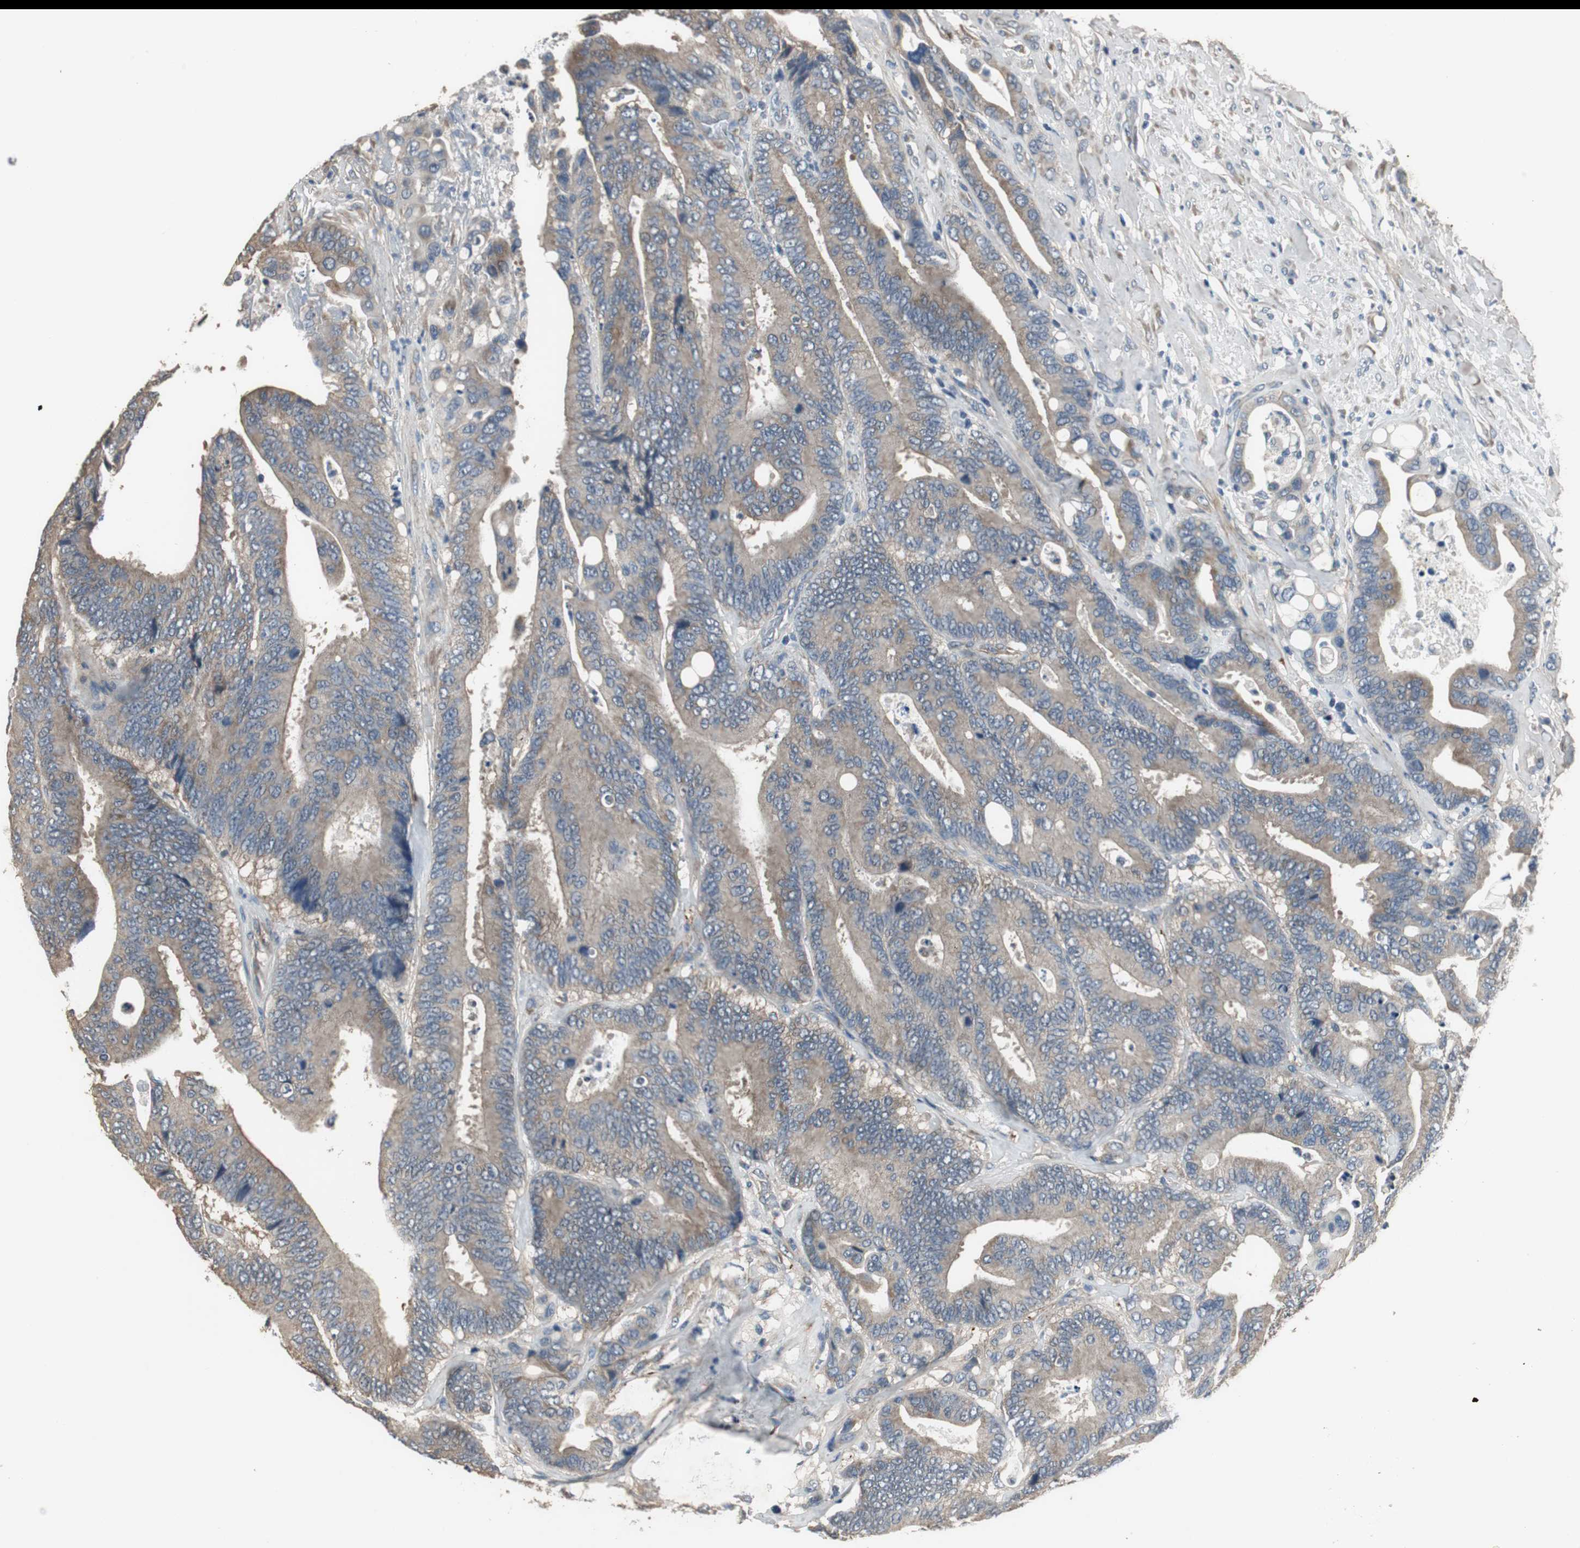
{"staining": {"intensity": "weak", "quantity": ">75%", "location": "cytoplasmic/membranous"}, "tissue": "colorectal cancer", "cell_type": "Tumor cells", "image_type": "cancer", "snomed": [{"axis": "morphology", "description": "Normal tissue, NOS"}, {"axis": "morphology", "description": "Adenocarcinoma, NOS"}, {"axis": "topography", "description": "Colon"}], "caption": "Tumor cells display low levels of weak cytoplasmic/membranous expression in approximately >75% of cells in human colorectal adenocarcinoma.", "gene": "MSTO1", "patient": {"sex": "male", "age": 82}}